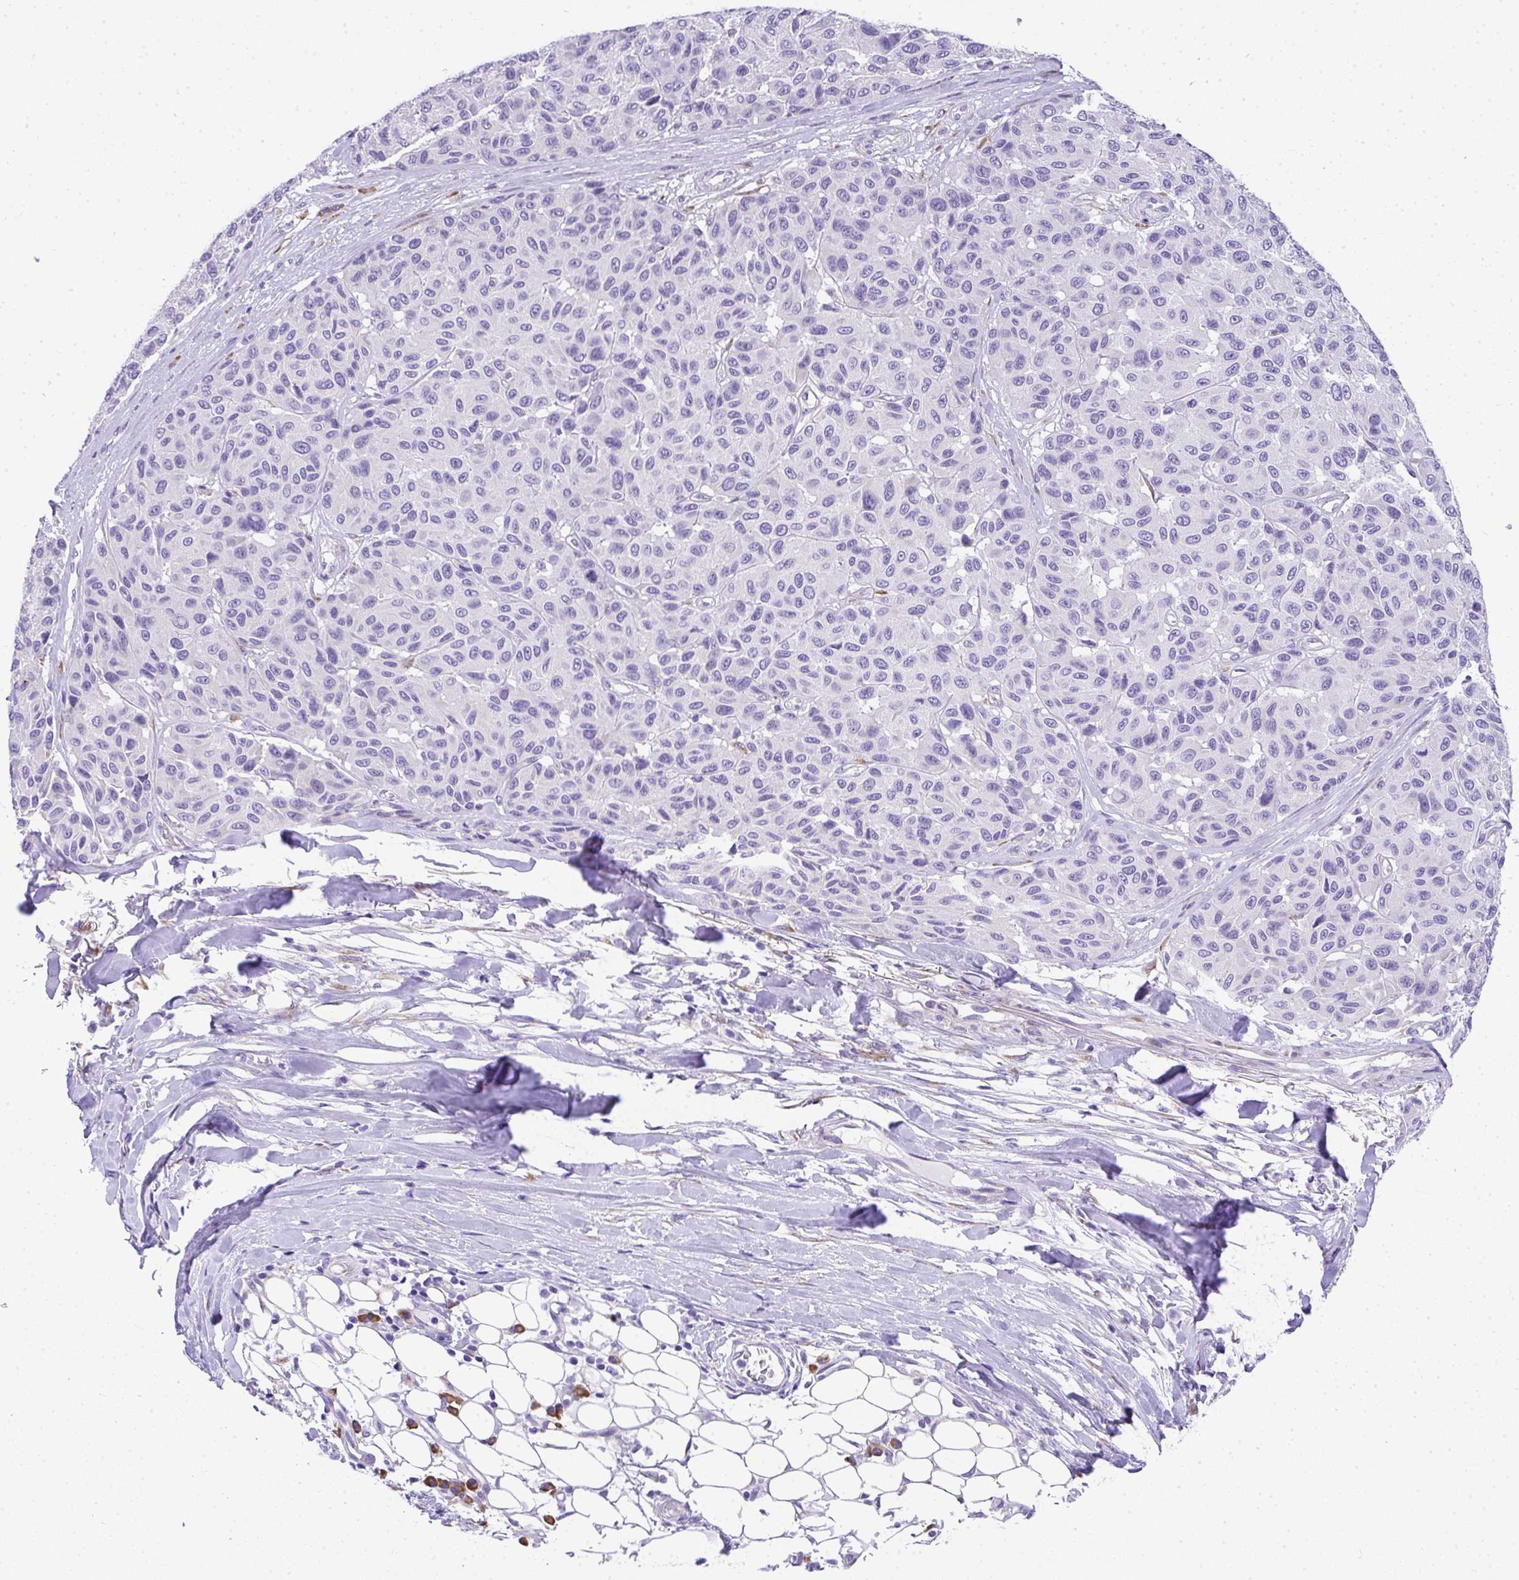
{"staining": {"intensity": "negative", "quantity": "none", "location": "none"}, "tissue": "melanoma", "cell_type": "Tumor cells", "image_type": "cancer", "snomed": [{"axis": "morphology", "description": "Malignant melanoma, NOS"}, {"axis": "topography", "description": "Skin"}], "caption": "Micrograph shows no significant protein staining in tumor cells of malignant melanoma.", "gene": "ADRA2C", "patient": {"sex": "female", "age": 66}}